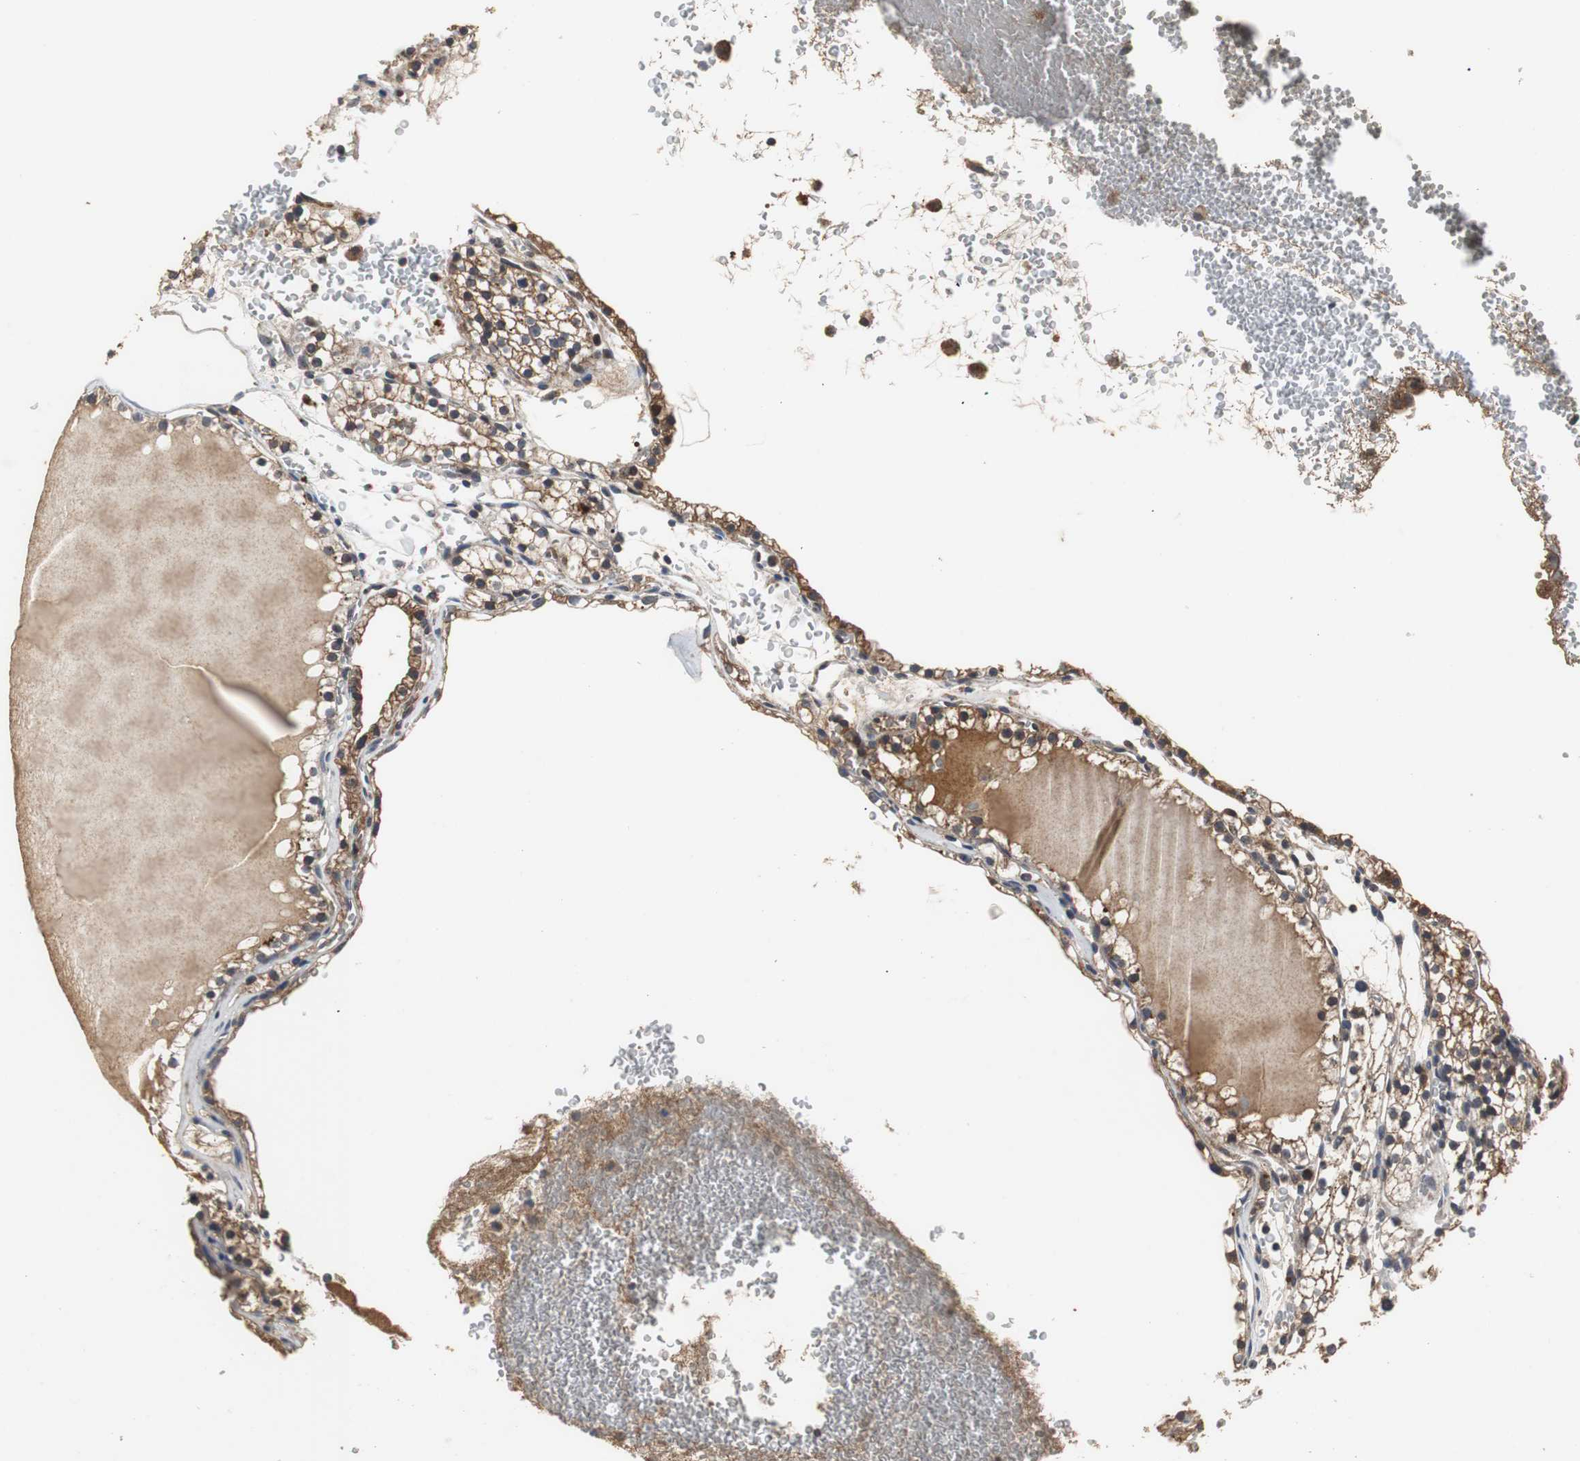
{"staining": {"intensity": "moderate", "quantity": "25%-75%", "location": "cytoplasmic/membranous"}, "tissue": "renal cancer", "cell_type": "Tumor cells", "image_type": "cancer", "snomed": [{"axis": "morphology", "description": "Neoplasm, malignant, NOS"}, {"axis": "topography", "description": "Kidney"}], "caption": "Immunohistochemical staining of human renal cancer demonstrates moderate cytoplasmic/membranous protein staining in about 25%-75% of tumor cells.", "gene": "VBP1", "patient": {"sex": "male", "age": 28}}